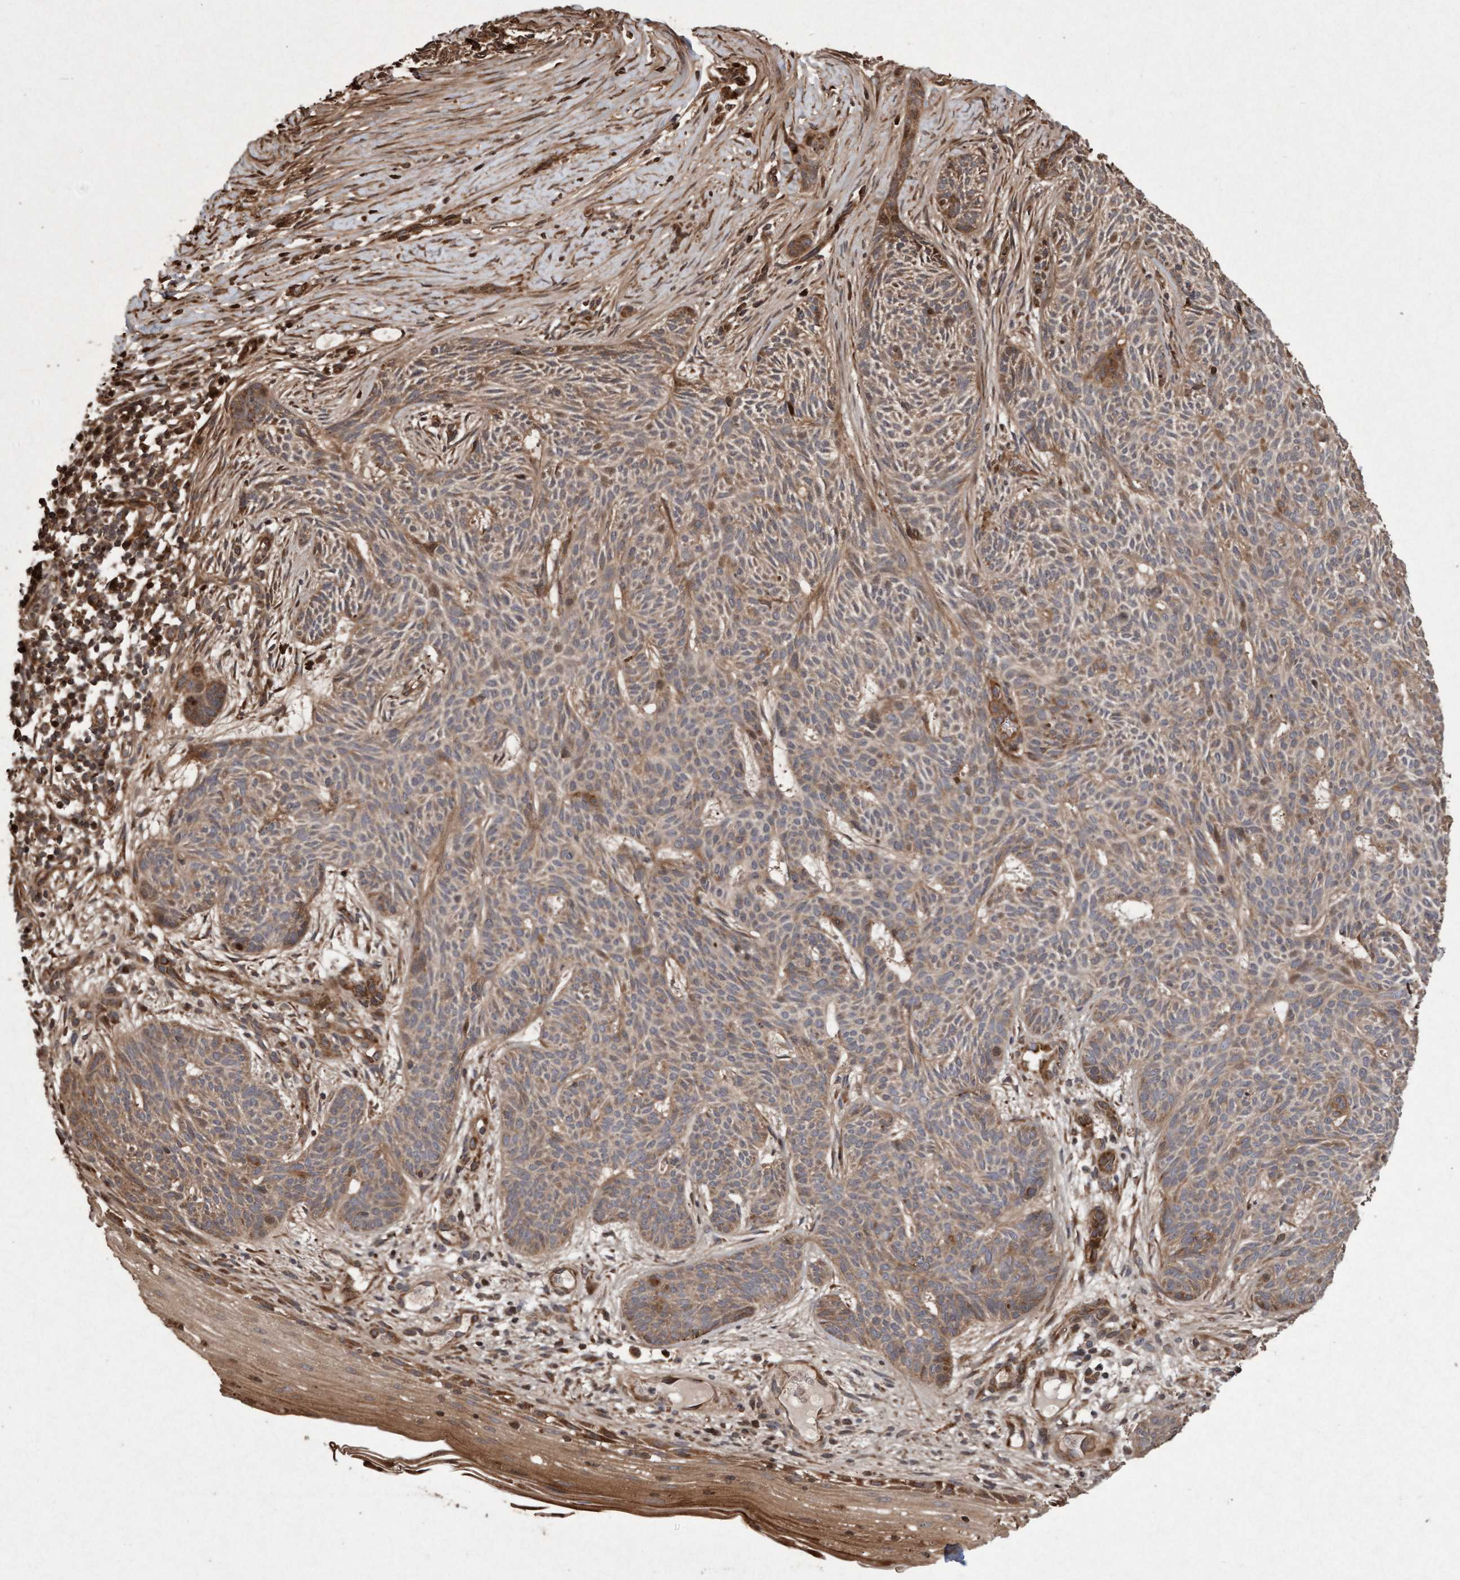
{"staining": {"intensity": "weak", "quantity": ">75%", "location": "cytoplasmic/membranous"}, "tissue": "skin cancer", "cell_type": "Tumor cells", "image_type": "cancer", "snomed": [{"axis": "morphology", "description": "Basal cell carcinoma"}, {"axis": "topography", "description": "Skin"}], "caption": "This is an image of immunohistochemistry (IHC) staining of skin cancer (basal cell carcinoma), which shows weak expression in the cytoplasmic/membranous of tumor cells.", "gene": "OSBP2", "patient": {"sex": "female", "age": 59}}